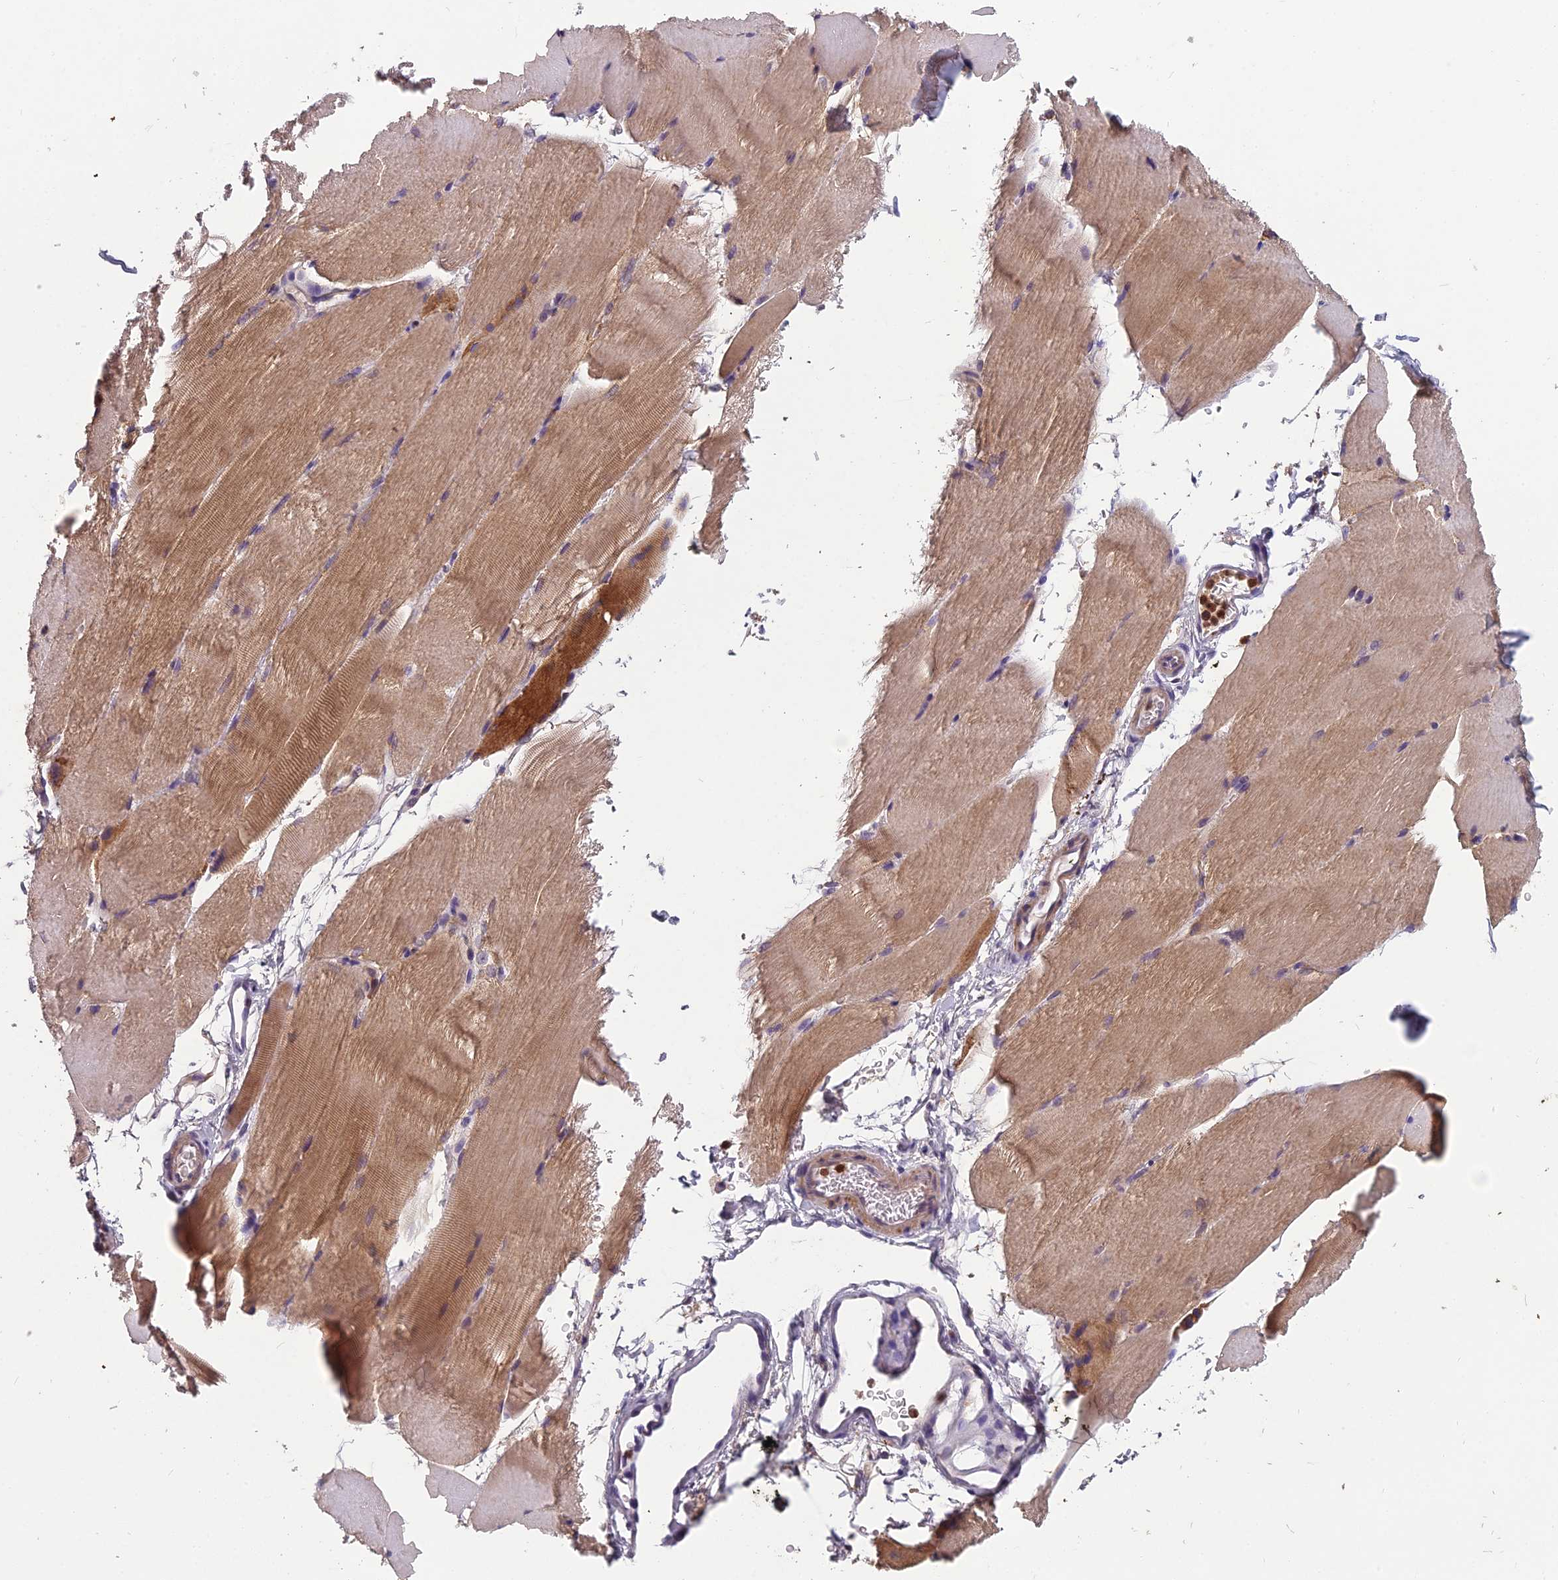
{"staining": {"intensity": "moderate", "quantity": ">75%", "location": "cytoplasmic/membranous"}, "tissue": "skeletal muscle", "cell_type": "Myocytes", "image_type": "normal", "snomed": [{"axis": "morphology", "description": "Normal tissue, NOS"}, {"axis": "topography", "description": "Skeletal muscle"}, {"axis": "topography", "description": "Parathyroid gland"}], "caption": "The photomicrograph demonstrates a brown stain indicating the presence of a protein in the cytoplasmic/membranous of myocytes in skeletal muscle.", "gene": "ENSG00000188897", "patient": {"sex": "female", "age": 37}}